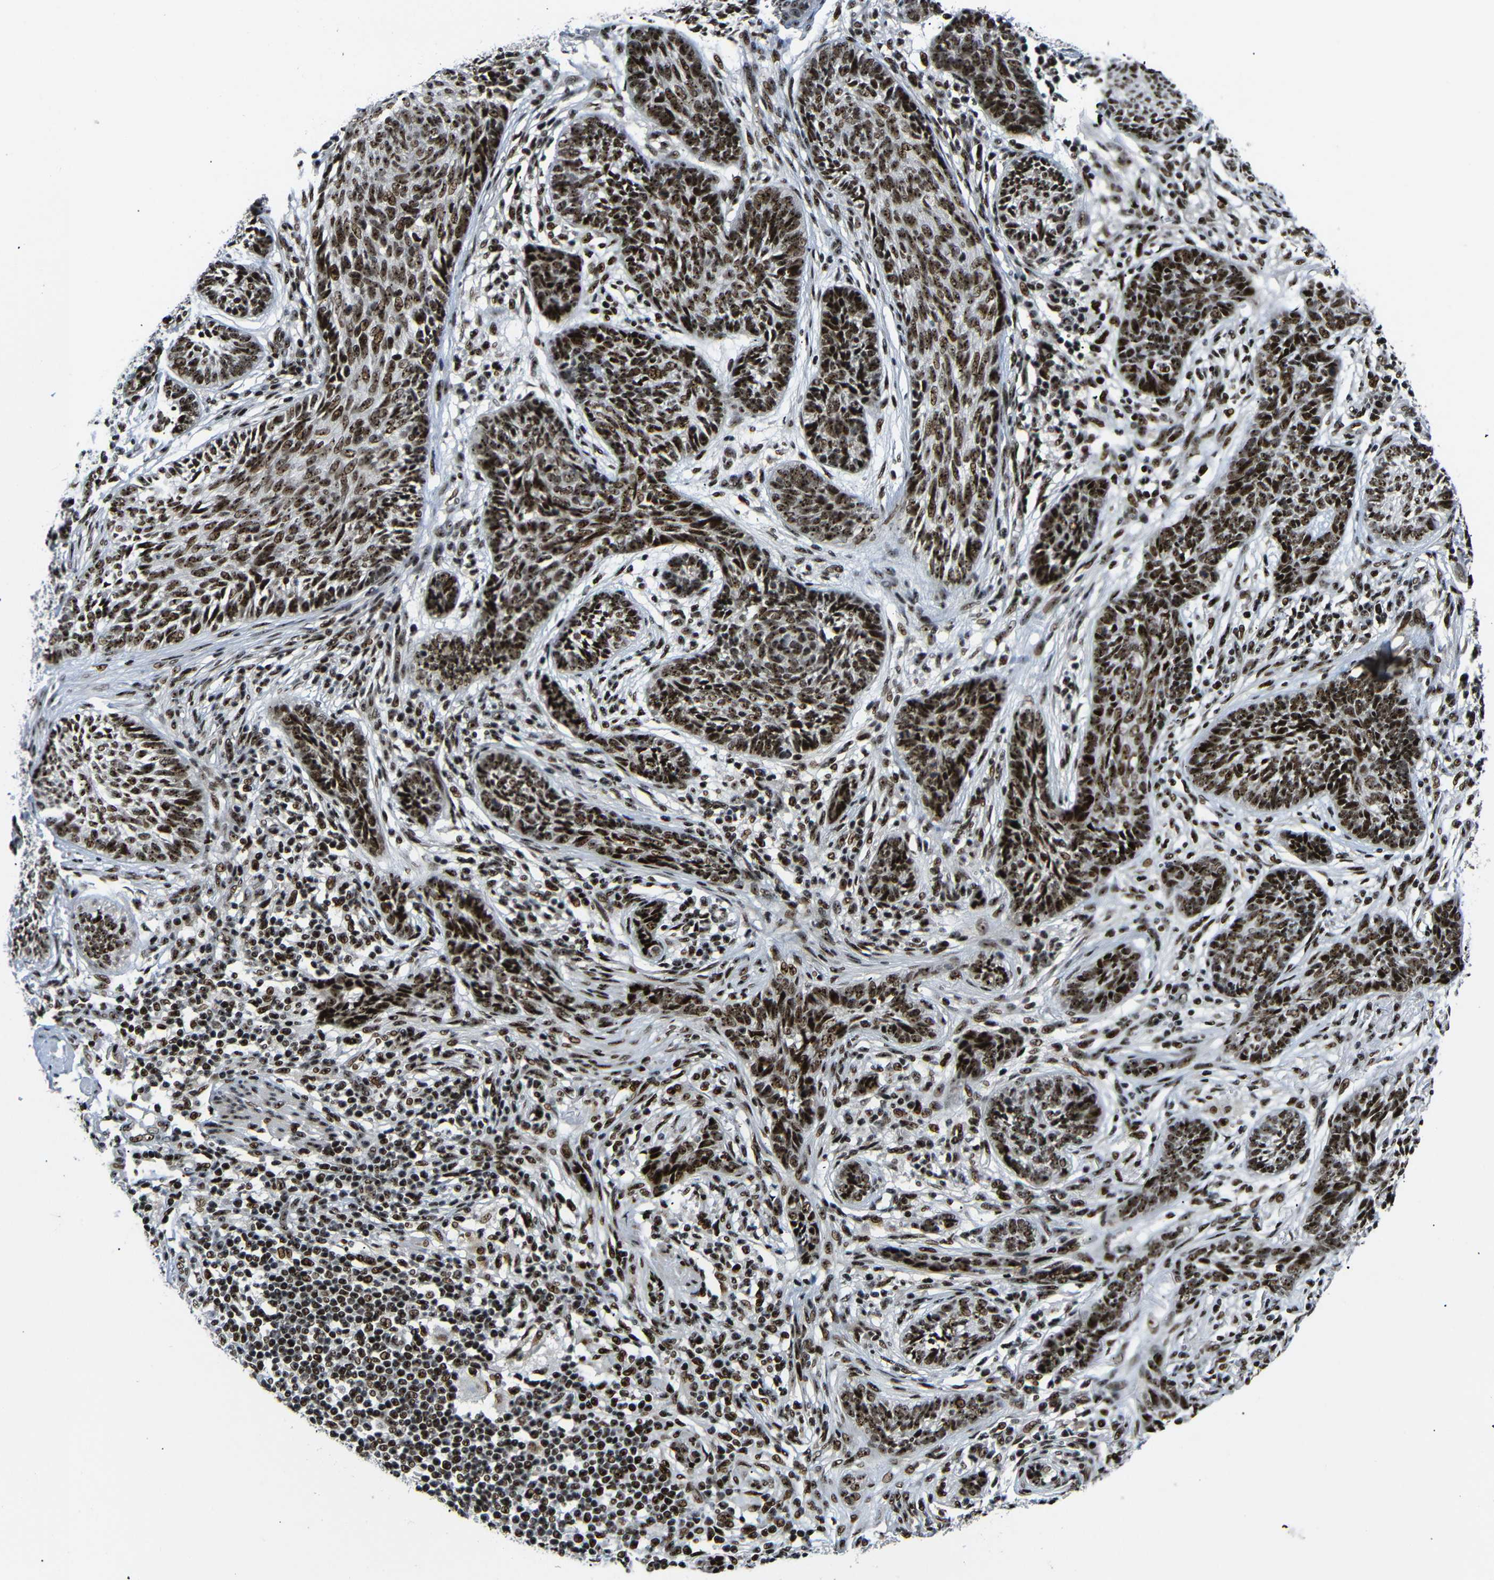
{"staining": {"intensity": "strong", "quantity": ">75%", "location": "nuclear"}, "tissue": "skin cancer", "cell_type": "Tumor cells", "image_type": "cancer", "snomed": [{"axis": "morphology", "description": "Papilloma, NOS"}, {"axis": "morphology", "description": "Basal cell carcinoma"}, {"axis": "topography", "description": "Skin"}], "caption": "Skin basal cell carcinoma stained for a protein demonstrates strong nuclear positivity in tumor cells. The staining was performed using DAB (3,3'-diaminobenzidine), with brown indicating positive protein expression. Nuclei are stained blue with hematoxylin.", "gene": "SETDB2", "patient": {"sex": "male", "age": 87}}